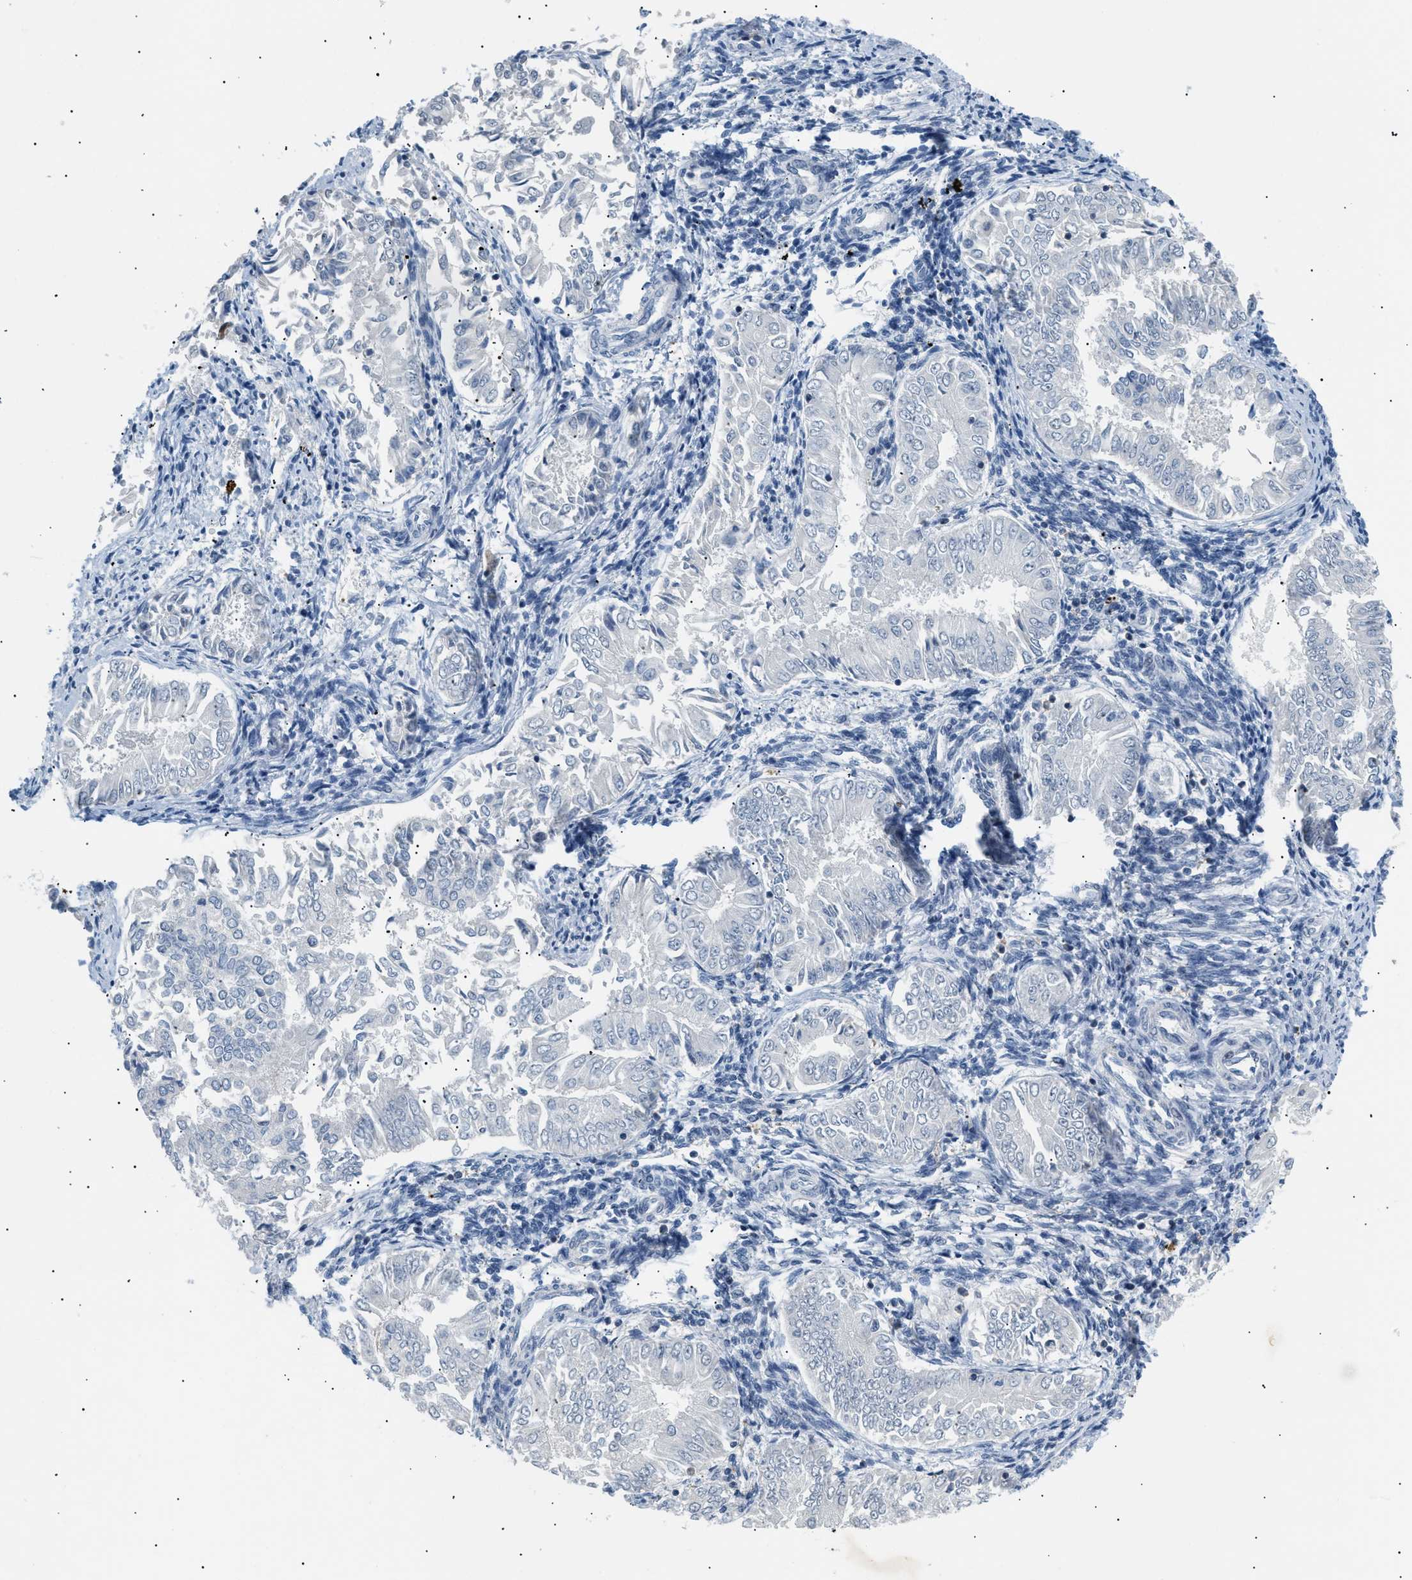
{"staining": {"intensity": "negative", "quantity": "none", "location": "none"}, "tissue": "endometrial cancer", "cell_type": "Tumor cells", "image_type": "cancer", "snomed": [{"axis": "morphology", "description": "Adenocarcinoma, NOS"}, {"axis": "topography", "description": "Endometrium"}], "caption": "High power microscopy micrograph of an immunohistochemistry image of adenocarcinoma (endometrial), revealing no significant expression in tumor cells.", "gene": "KCNC3", "patient": {"sex": "female", "age": 53}}